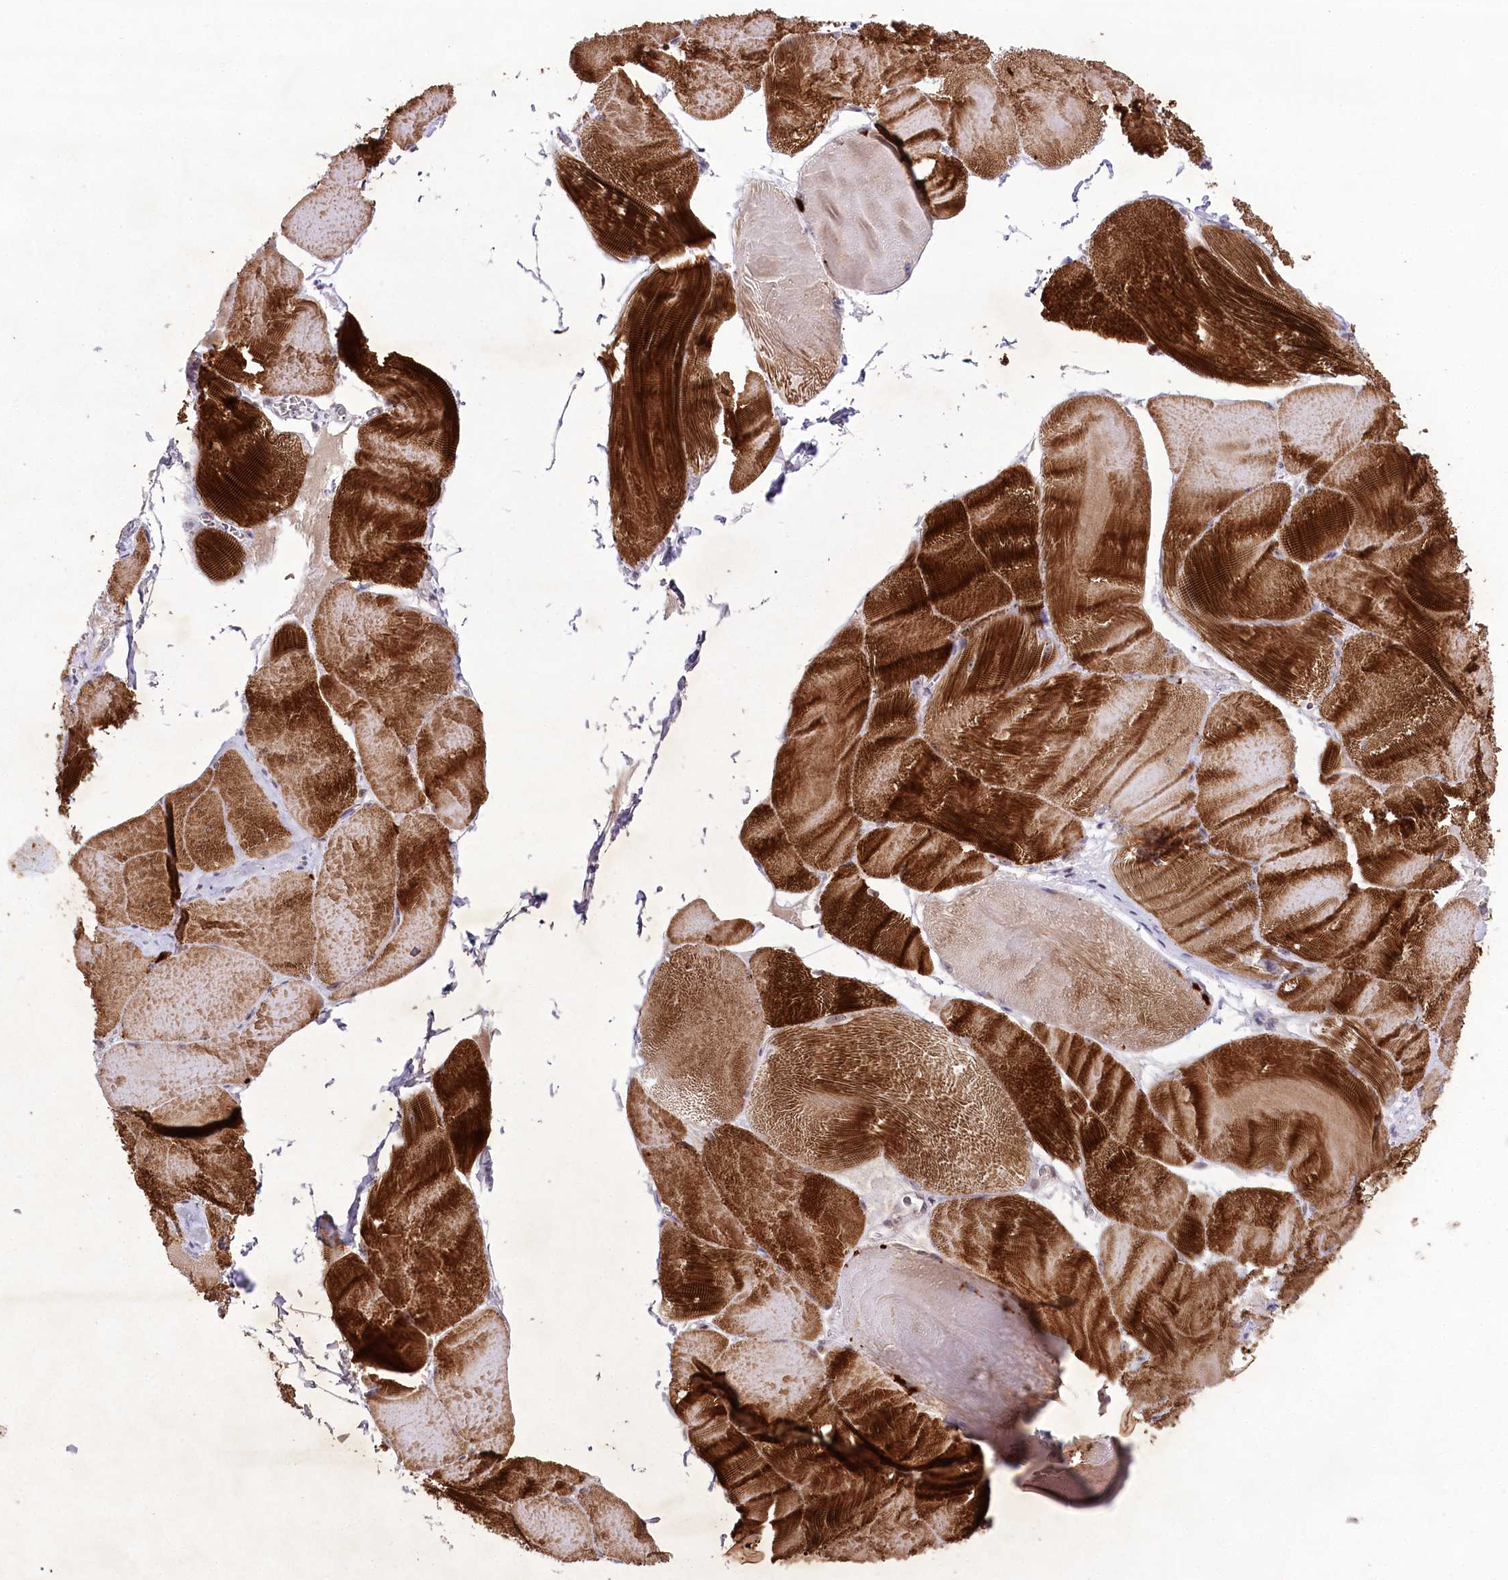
{"staining": {"intensity": "strong", "quantity": ">75%", "location": "cytoplasmic/membranous"}, "tissue": "skeletal muscle", "cell_type": "Myocytes", "image_type": "normal", "snomed": [{"axis": "morphology", "description": "Normal tissue, NOS"}, {"axis": "morphology", "description": "Basal cell carcinoma"}, {"axis": "topography", "description": "Skeletal muscle"}], "caption": "Brown immunohistochemical staining in normal human skeletal muscle reveals strong cytoplasmic/membranous staining in approximately >75% of myocytes. The staining is performed using DAB brown chromogen to label protein expression. The nuclei are counter-stained blue using hematoxylin.", "gene": "MYOZ1", "patient": {"sex": "female", "age": 64}}